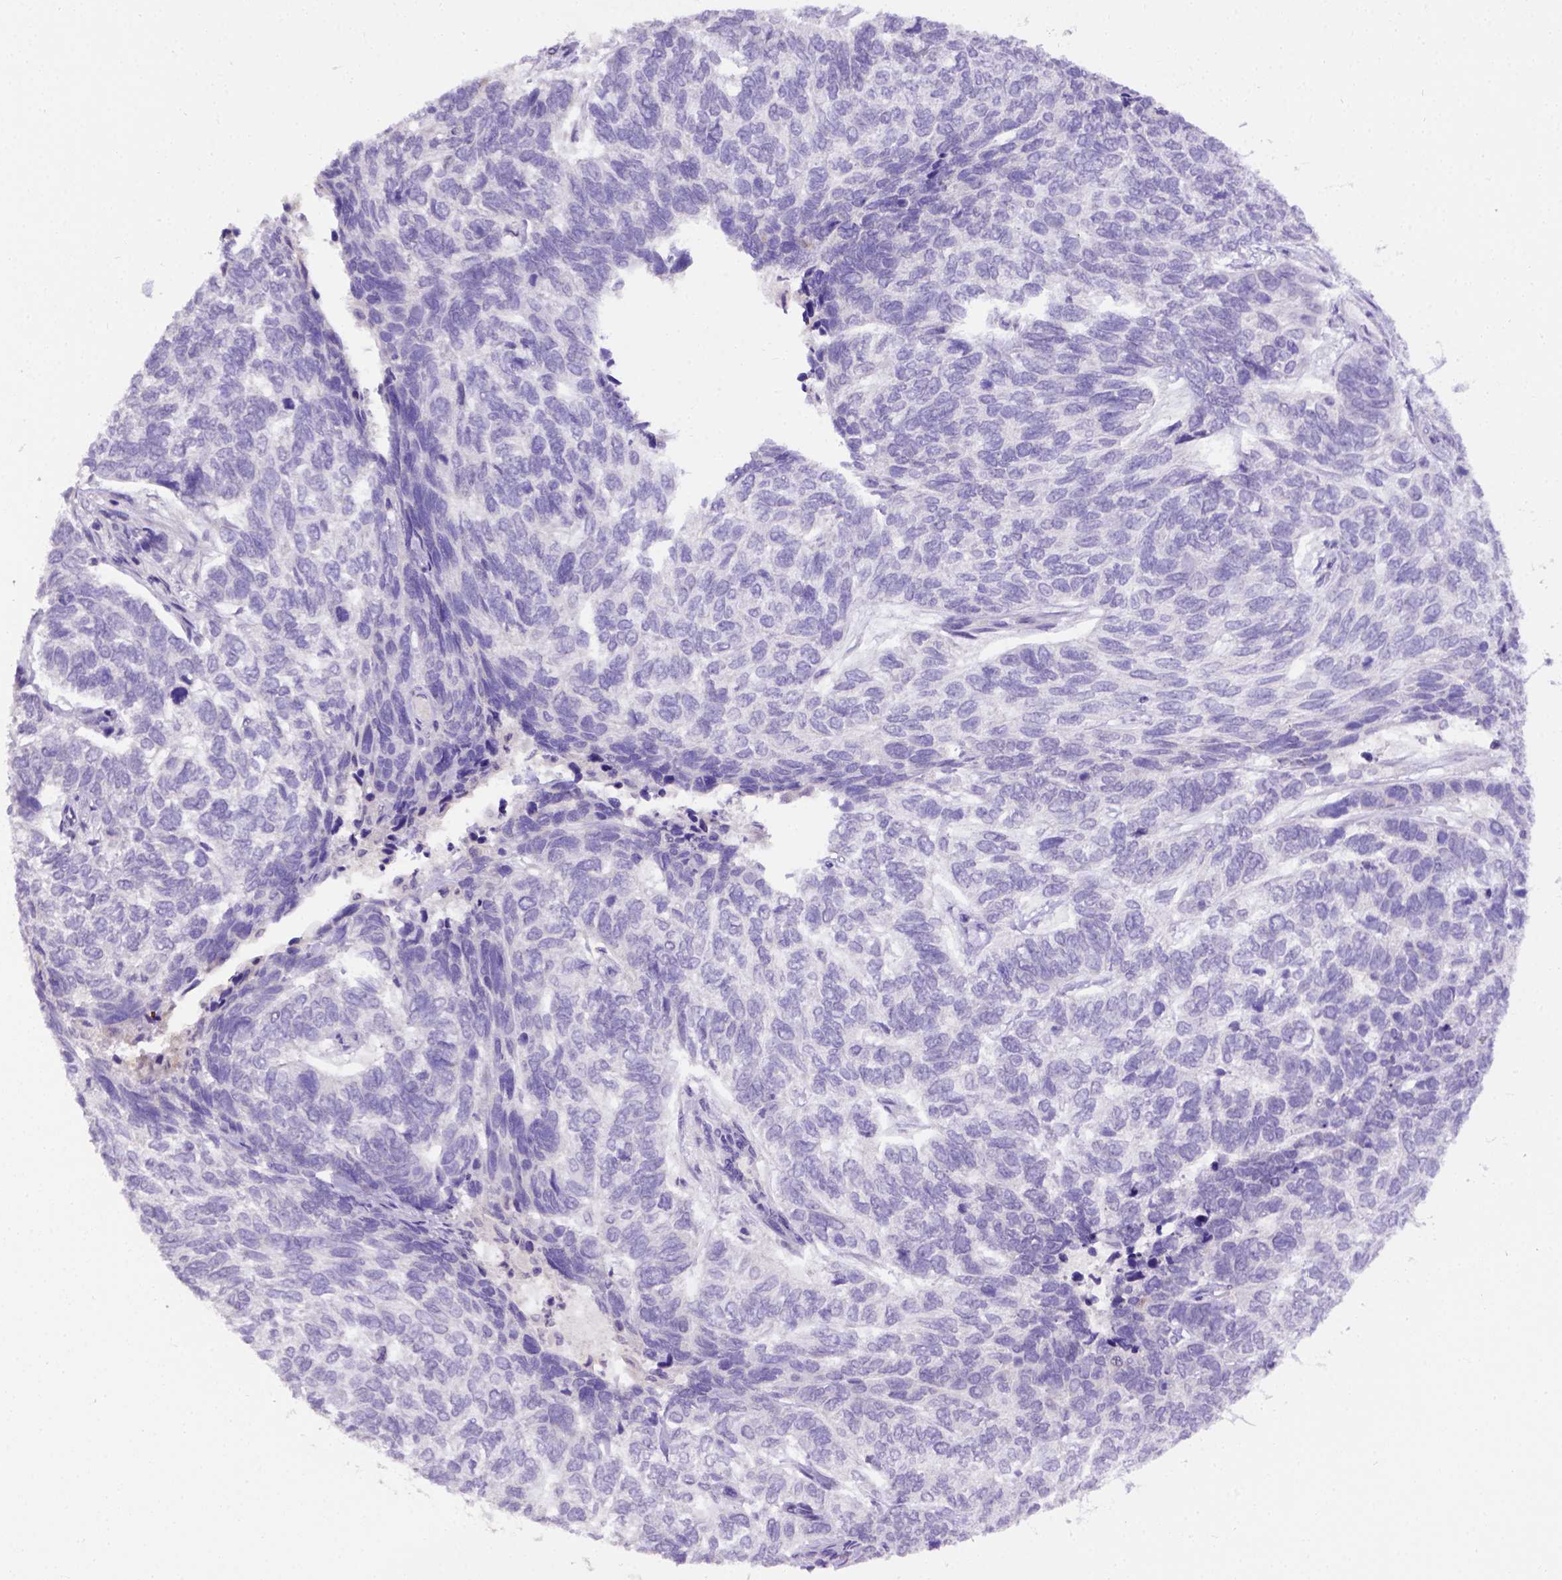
{"staining": {"intensity": "negative", "quantity": "none", "location": "none"}, "tissue": "skin cancer", "cell_type": "Tumor cells", "image_type": "cancer", "snomed": [{"axis": "morphology", "description": "Basal cell carcinoma"}, {"axis": "topography", "description": "Skin"}], "caption": "Immunohistochemical staining of skin cancer exhibits no significant staining in tumor cells.", "gene": "B3GAT1", "patient": {"sex": "female", "age": 65}}